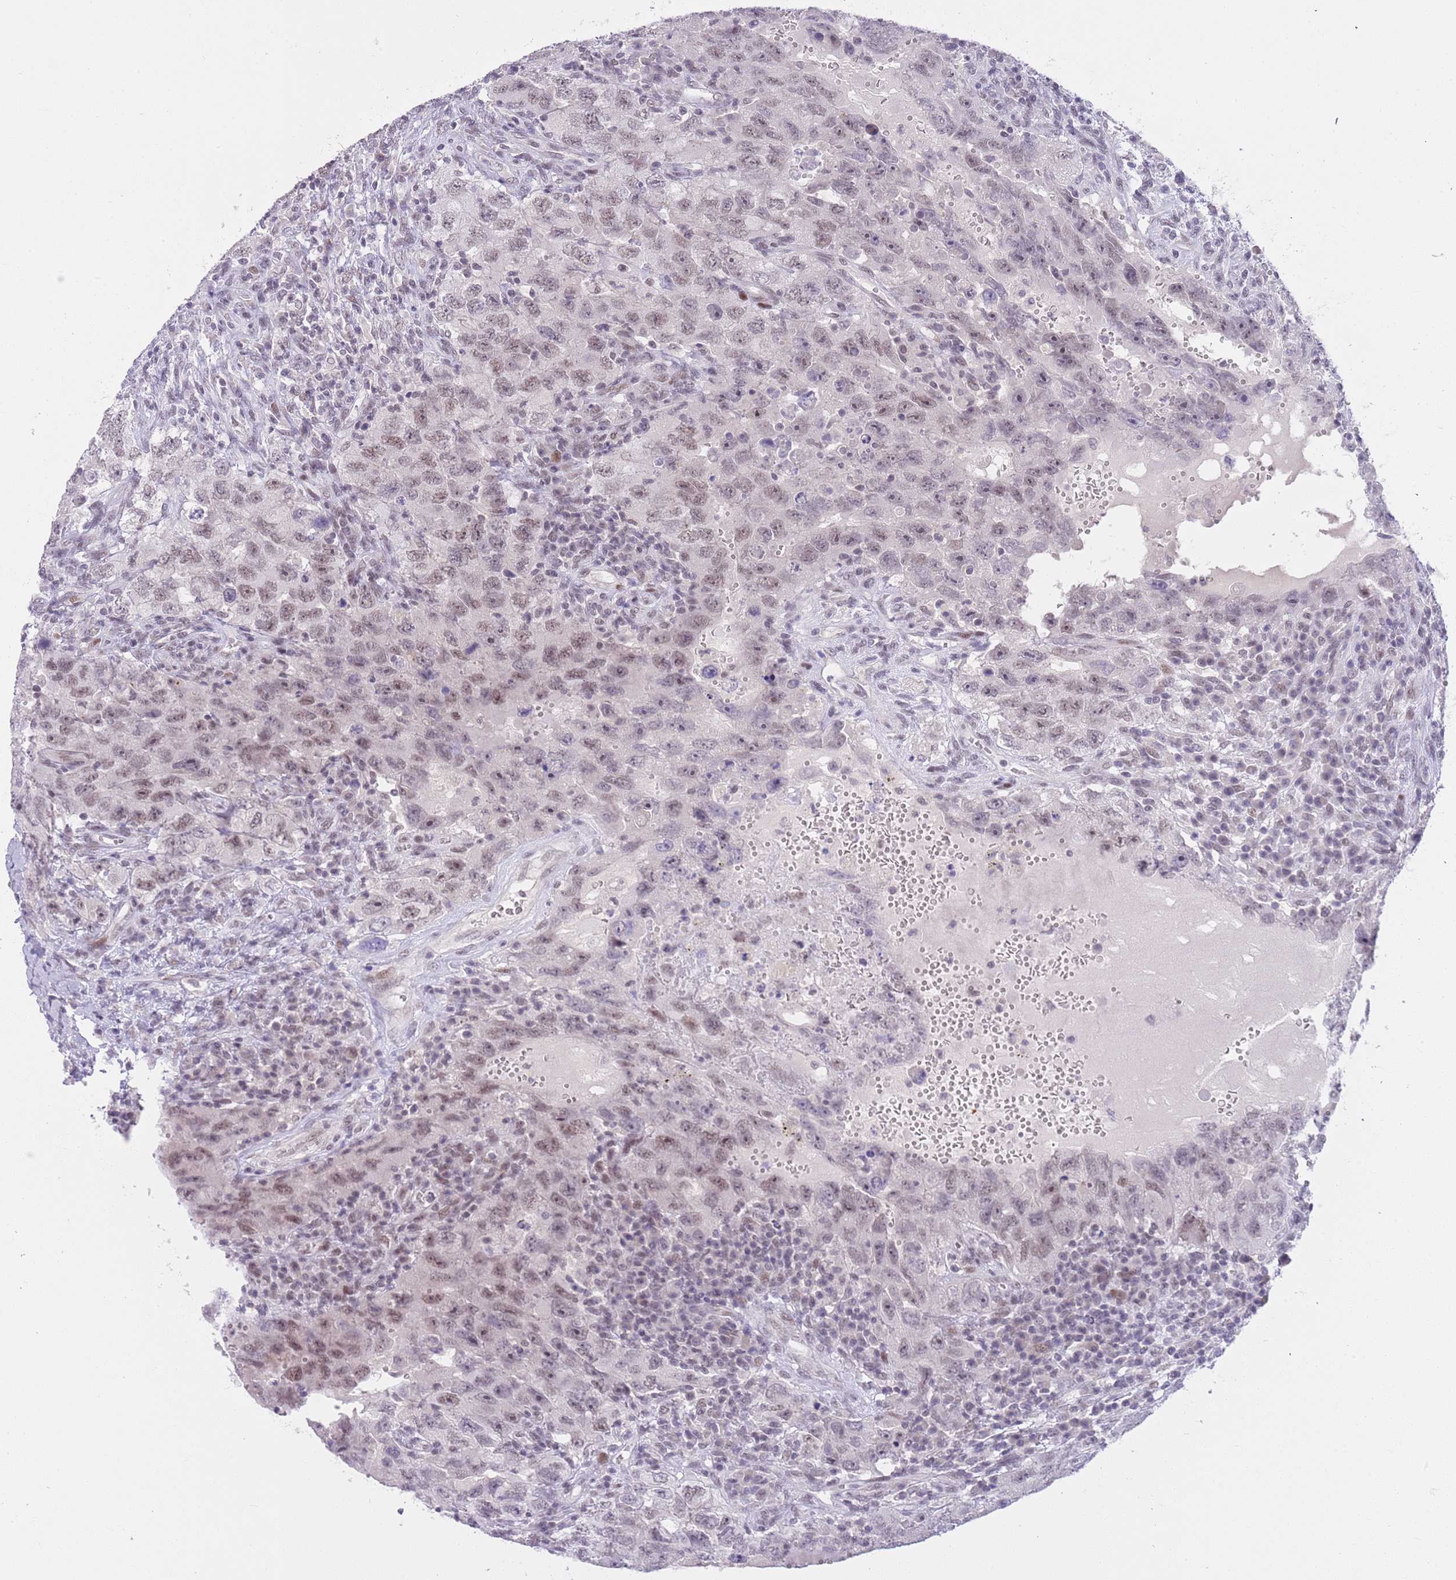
{"staining": {"intensity": "weak", "quantity": ">75%", "location": "nuclear"}, "tissue": "testis cancer", "cell_type": "Tumor cells", "image_type": "cancer", "snomed": [{"axis": "morphology", "description": "Carcinoma, Embryonal, NOS"}, {"axis": "topography", "description": "Testis"}], "caption": "Tumor cells demonstrate weak nuclear positivity in approximately >75% of cells in testis embryonal carcinoma.", "gene": "RFX1", "patient": {"sex": "male", "age": 26}}